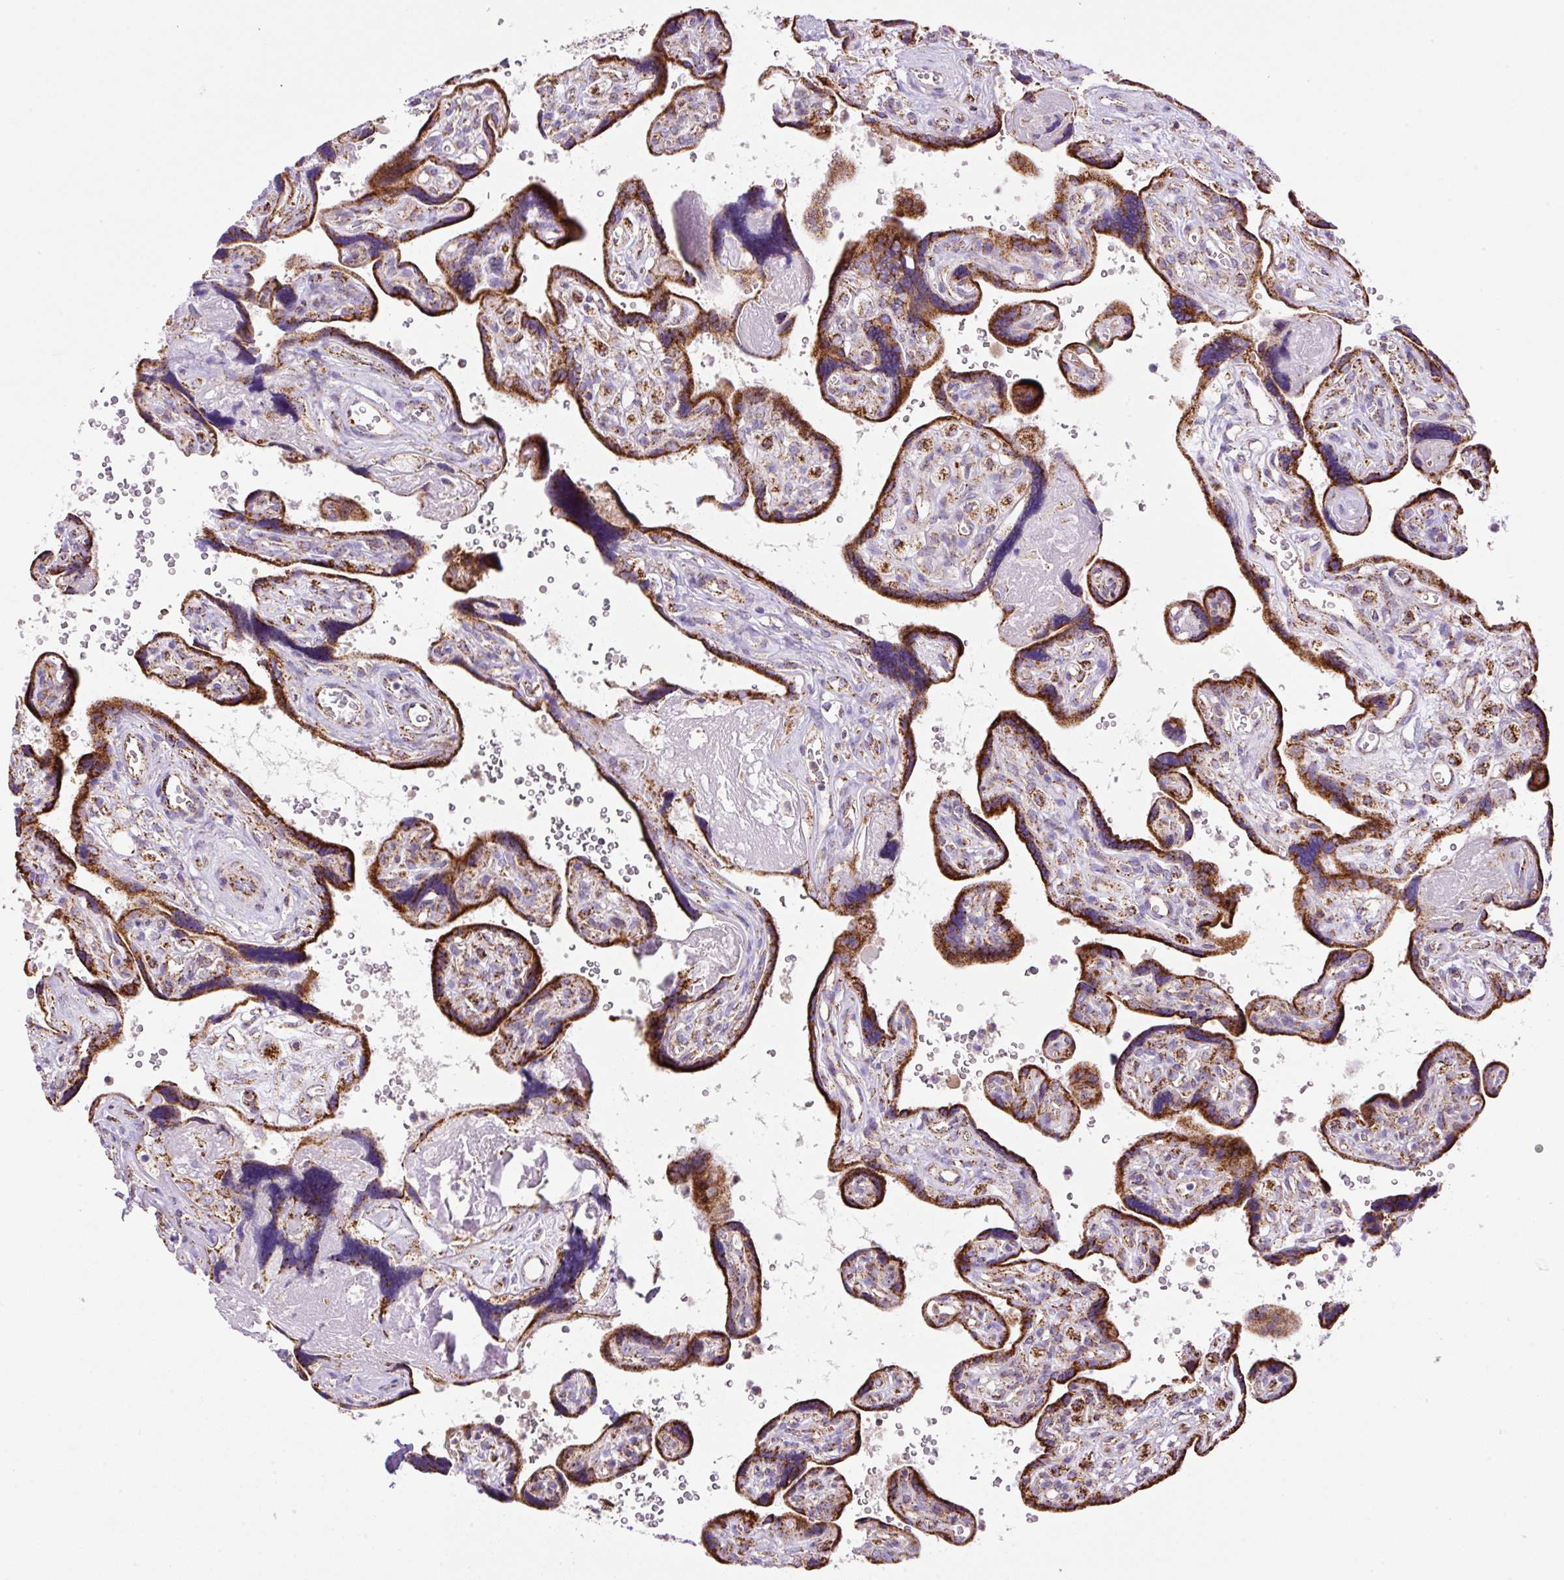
{"staining": {"intensity": "strong", "quantity": ">75%", "location": "cytoplasmic/membranous"}, "tissue": "placenta", "cell_type": "Trophoblastic cells", "image_type": "normal", "snomed": [{"axis": "morphology", "description": "Normal tissue, NOS"}, {"axis": "topography", "description": "Placenta"}], "caption": "A micrograph showing strong cytoplasmic/membranous expression in about >75% of trophoblastic cells in normal placenta, as visualized by brown immunohistochemical staining.", "gene": "NF1", "patient": {"sex": "female", "age": 39}}